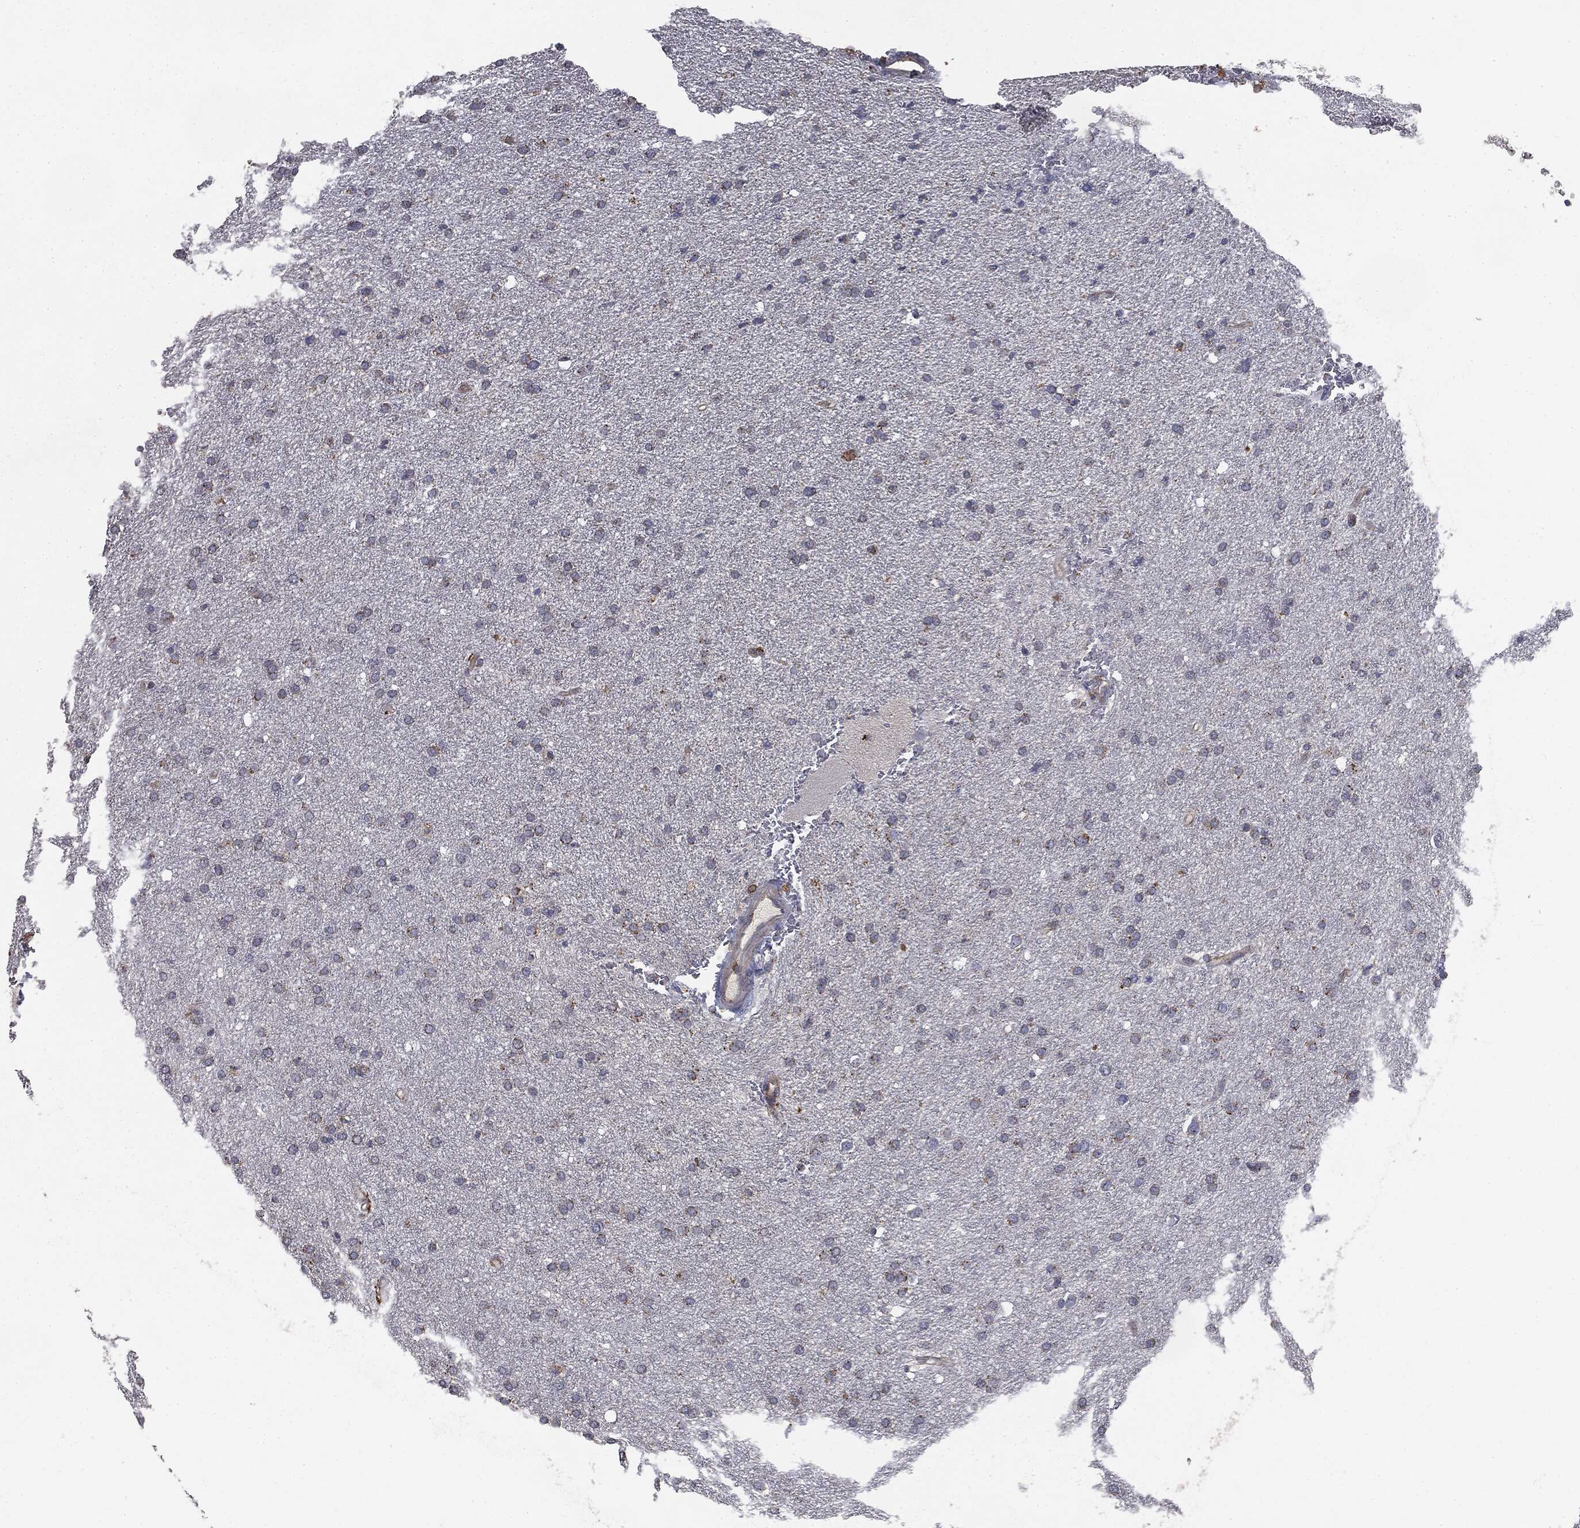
{"staining": {"intensity": "moderate", "quantity": "<25%", "location": "cytoplasmic/membranous"}, "tissue": "glioma", "cell_type": "Tumor cells", "image_type": "cancer", "snomed": [{"axis": "morphology", "description": "Glioma, malignant, Low grade"}, {"axis": "topography", "description": "Brain"}], "caption": "Low-grade glioma (malignant) stained with IHC shows moderate cytoplasmic/membranous positivity in approximately <25% of tumor cells. The staining was performed using DAB, with brown indicating positive protein expression. Nuclei are stained blue with hematoxylin.", "gene": "CTSA", "patient": {"sex": "female", "age": 37}}